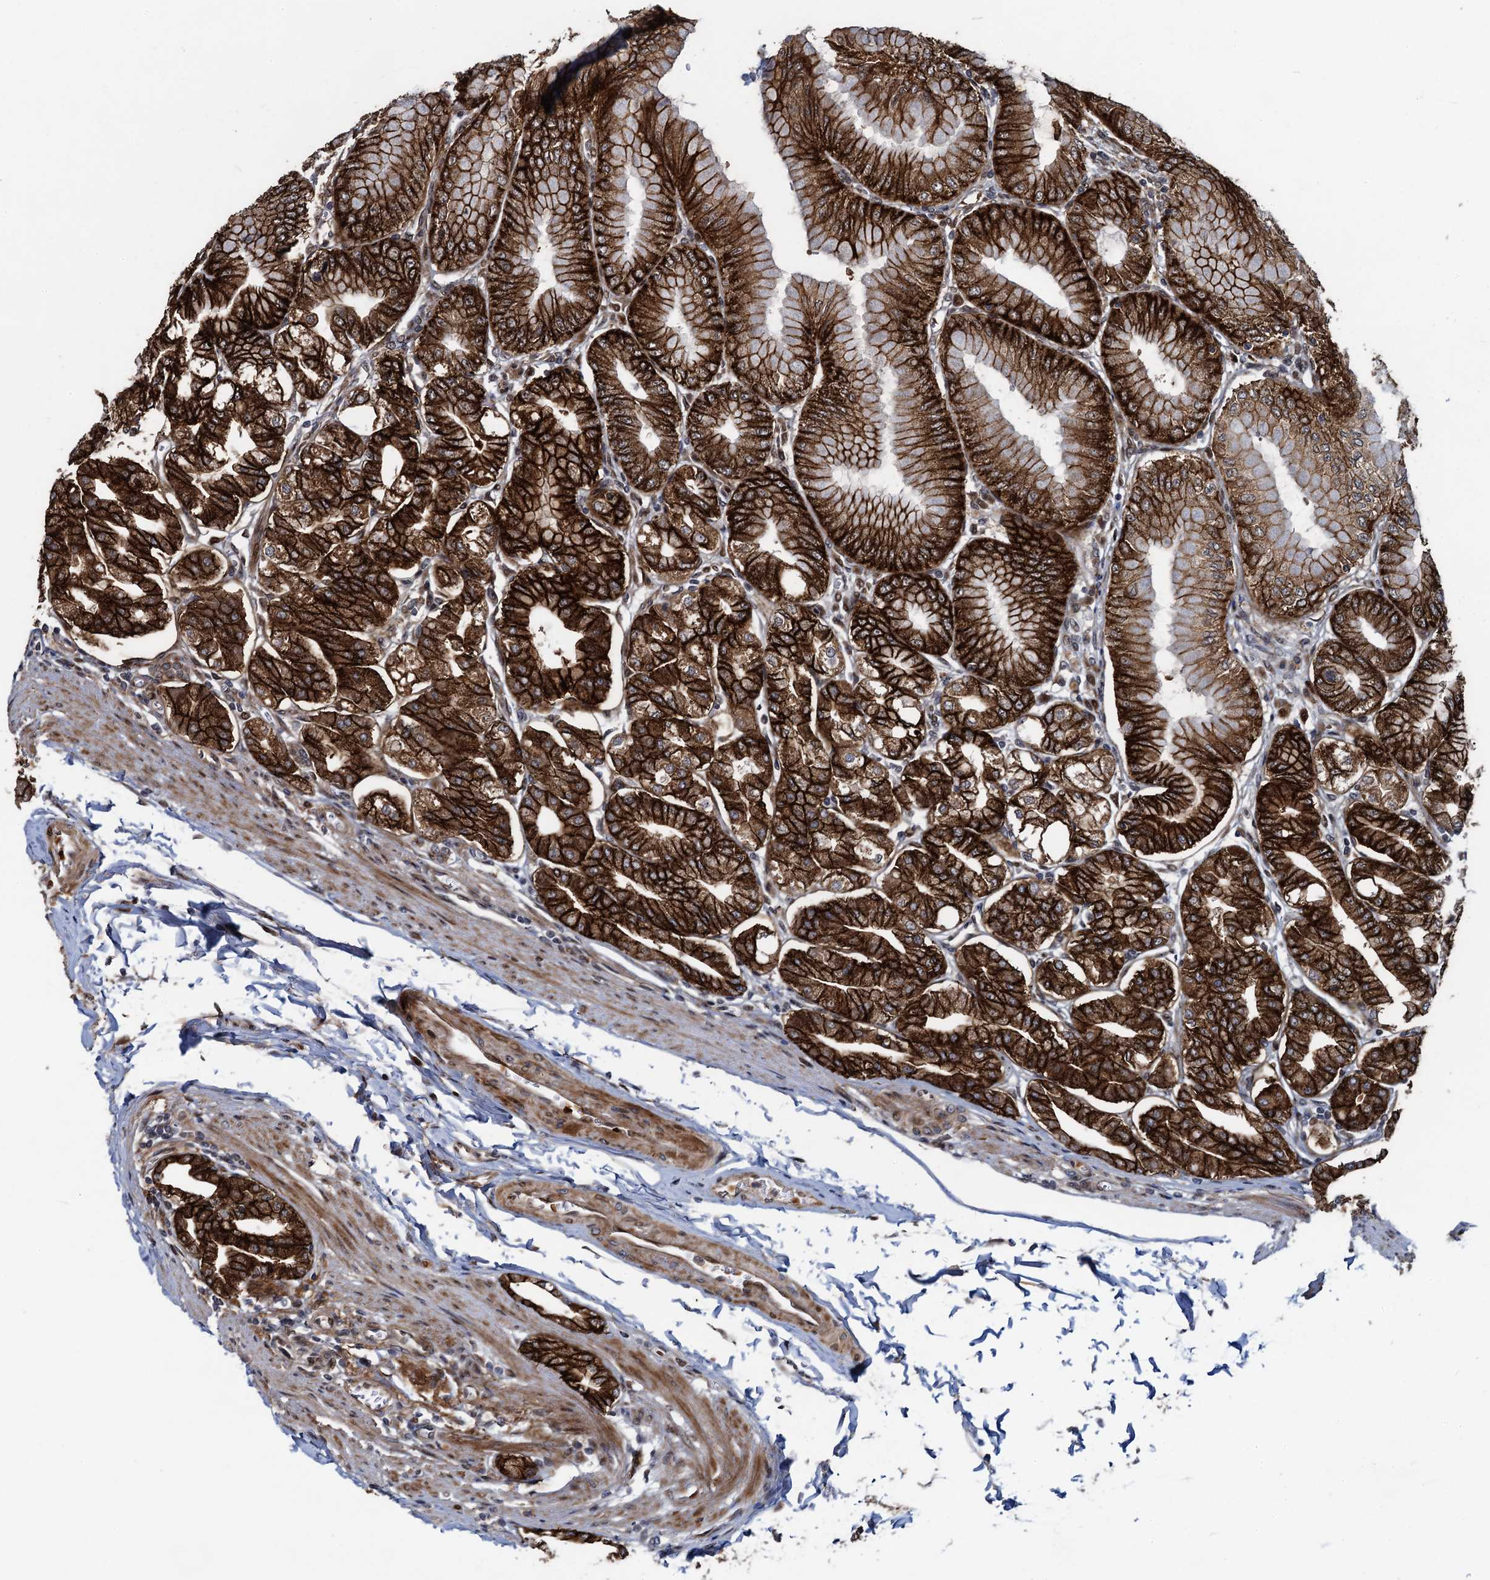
{"staining": {"intensity": "strong", "quantity": ">75%", "location": "cytoplasmic/membranous"}, "tissue": "stomach", "cell_type": "Glandular cells", "image_type": "normal", "snomed": [{"axis": "morphology", "description": "Normal tissue, NOS"}, {"axis": "topography", "description": "Stomach, lower"}], "caption": "This photomicrograph displays IHC staining of unremarkable human stomach, with high strong cytoplasmic/membranous expression in approximately >75% of glandular cells.", "gene": "ATOSA", "patient": {"sex": "male", "age": 71}}